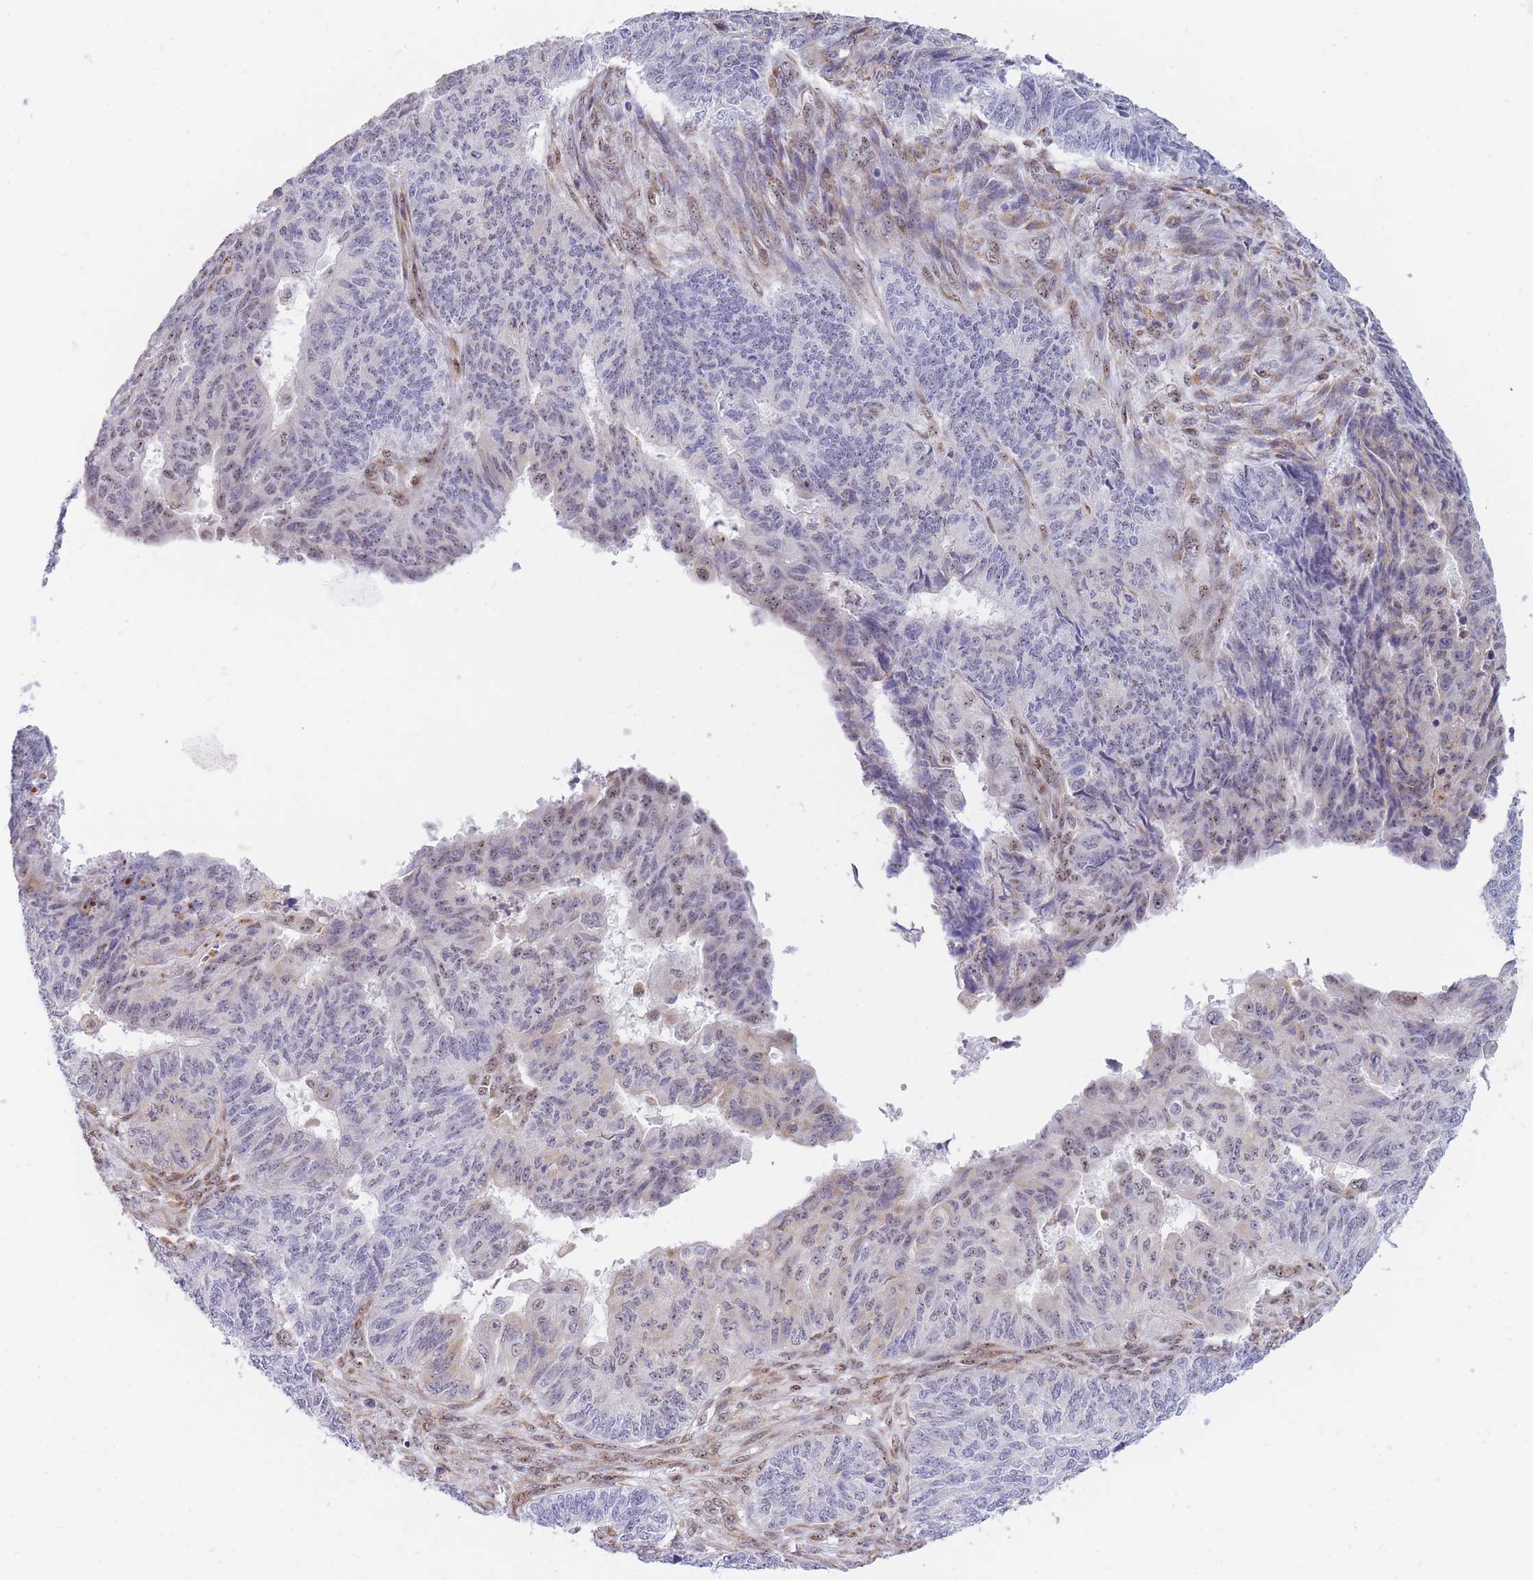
{"staining": {"intensity": "weak", "quantity": "<25%", "location": "nuclear"}, "tissue": "endometrial cancer", "cell_type": "Tumor cells", "image_type": "cancer", "snomed": [{"axis": "morphology", "description": "Adenocarcinoma, NOS"}, {"axis": "topography", "description": "Endometrium"}], "caption": "Tumor cells show no significant protein staining in adenocarcinoma (endometrial).", "gene": "FAM153A", "patient": {"sex": "female", "age": 32}}